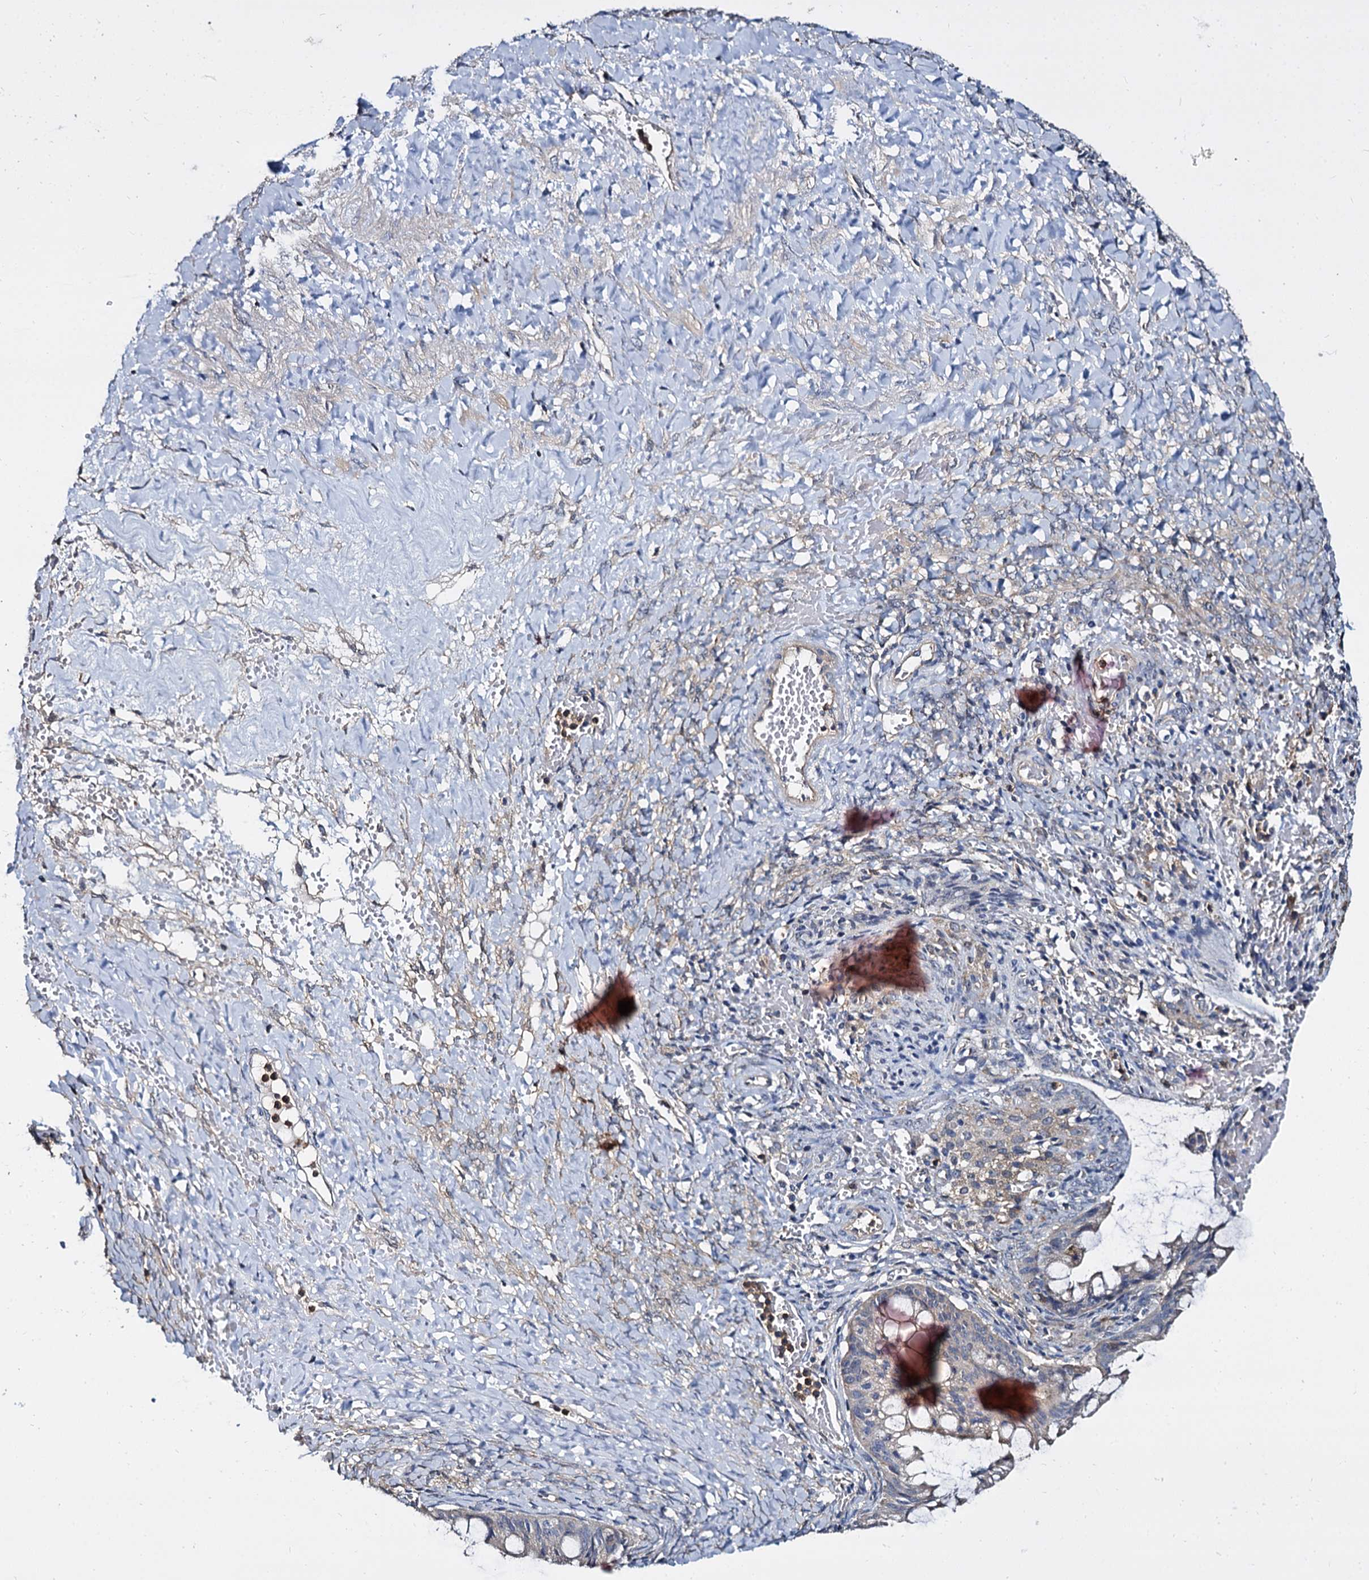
{"staining": {"intensity": "negative", "quantity": "none", "location": "none"}, "tissue": "ovarian cancer", "cell_type": "Tumor cells", "image_type": "cancer", "snomed": [{"axis": "morphology", "description": "Cystadenocarcinoma, mucinous, NOS"}, {"axis": "topography", "description": "Ovary"}], "caption": "Ovarian cancer (mucinous cystadenocarcinoma) was stained to show a protein in brown. There is no significant expression in tumor cells.", "gene": "ANKRD13A", "patient": {"sex": "female", "age": 73}}